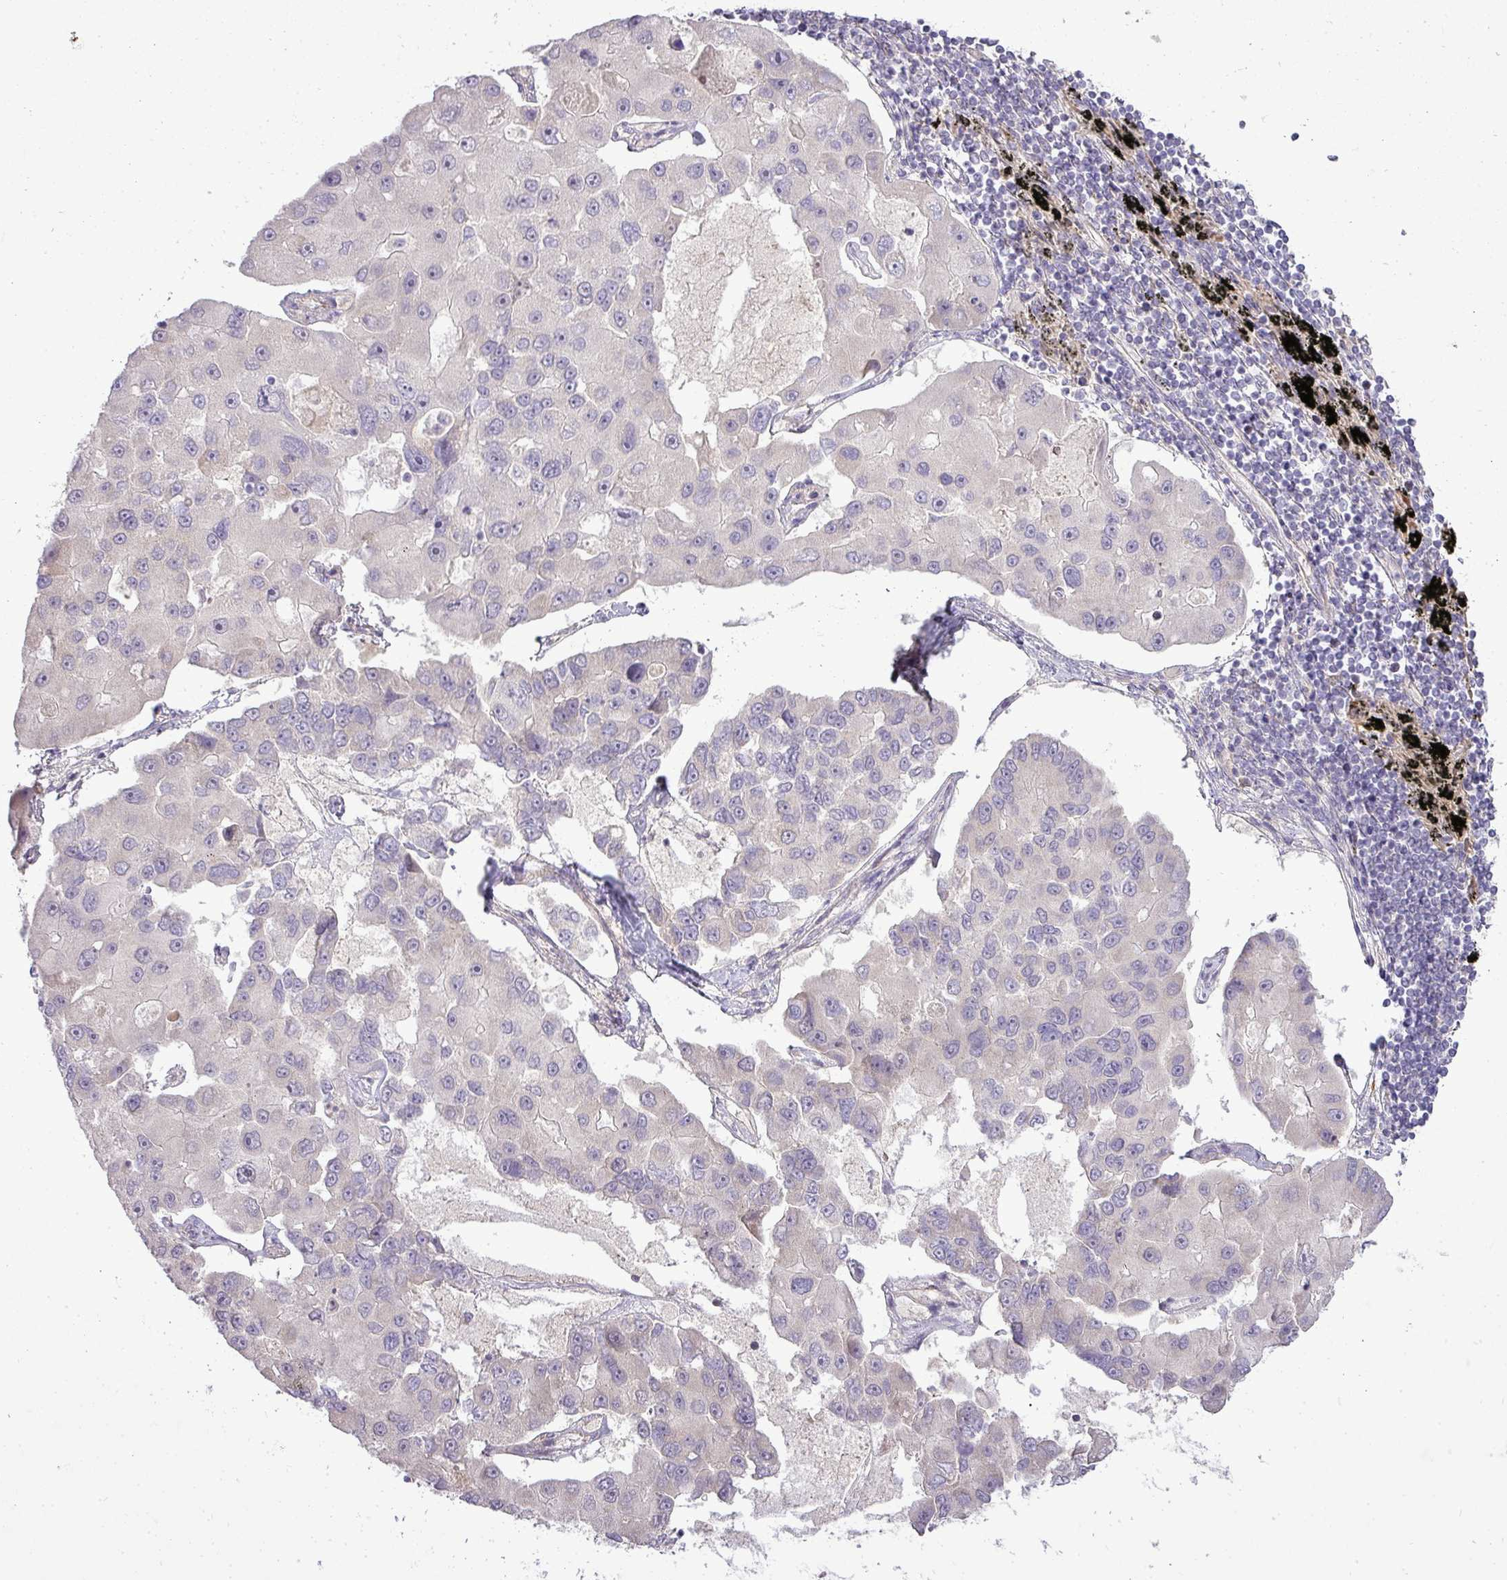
{"staining": {"intensity": "negative", "quantity": "none", "location": "none"}, "tissue": "lung cancer", "cell_type": "Tumor cells", "image_type": "cancer", "snomed": [{"axis": "morphology", "description": "Adenocarcinoma, NOS"}, {"axis": "topography", "description": "Lung"}], "caption": "An IHC micrograph of lung adenocarcinoma is shown. There is no staining in tumor cells of lung adenocarcinoma.", "gene": "PDRG1", "patient": {"sex": "female", "age": 54}}